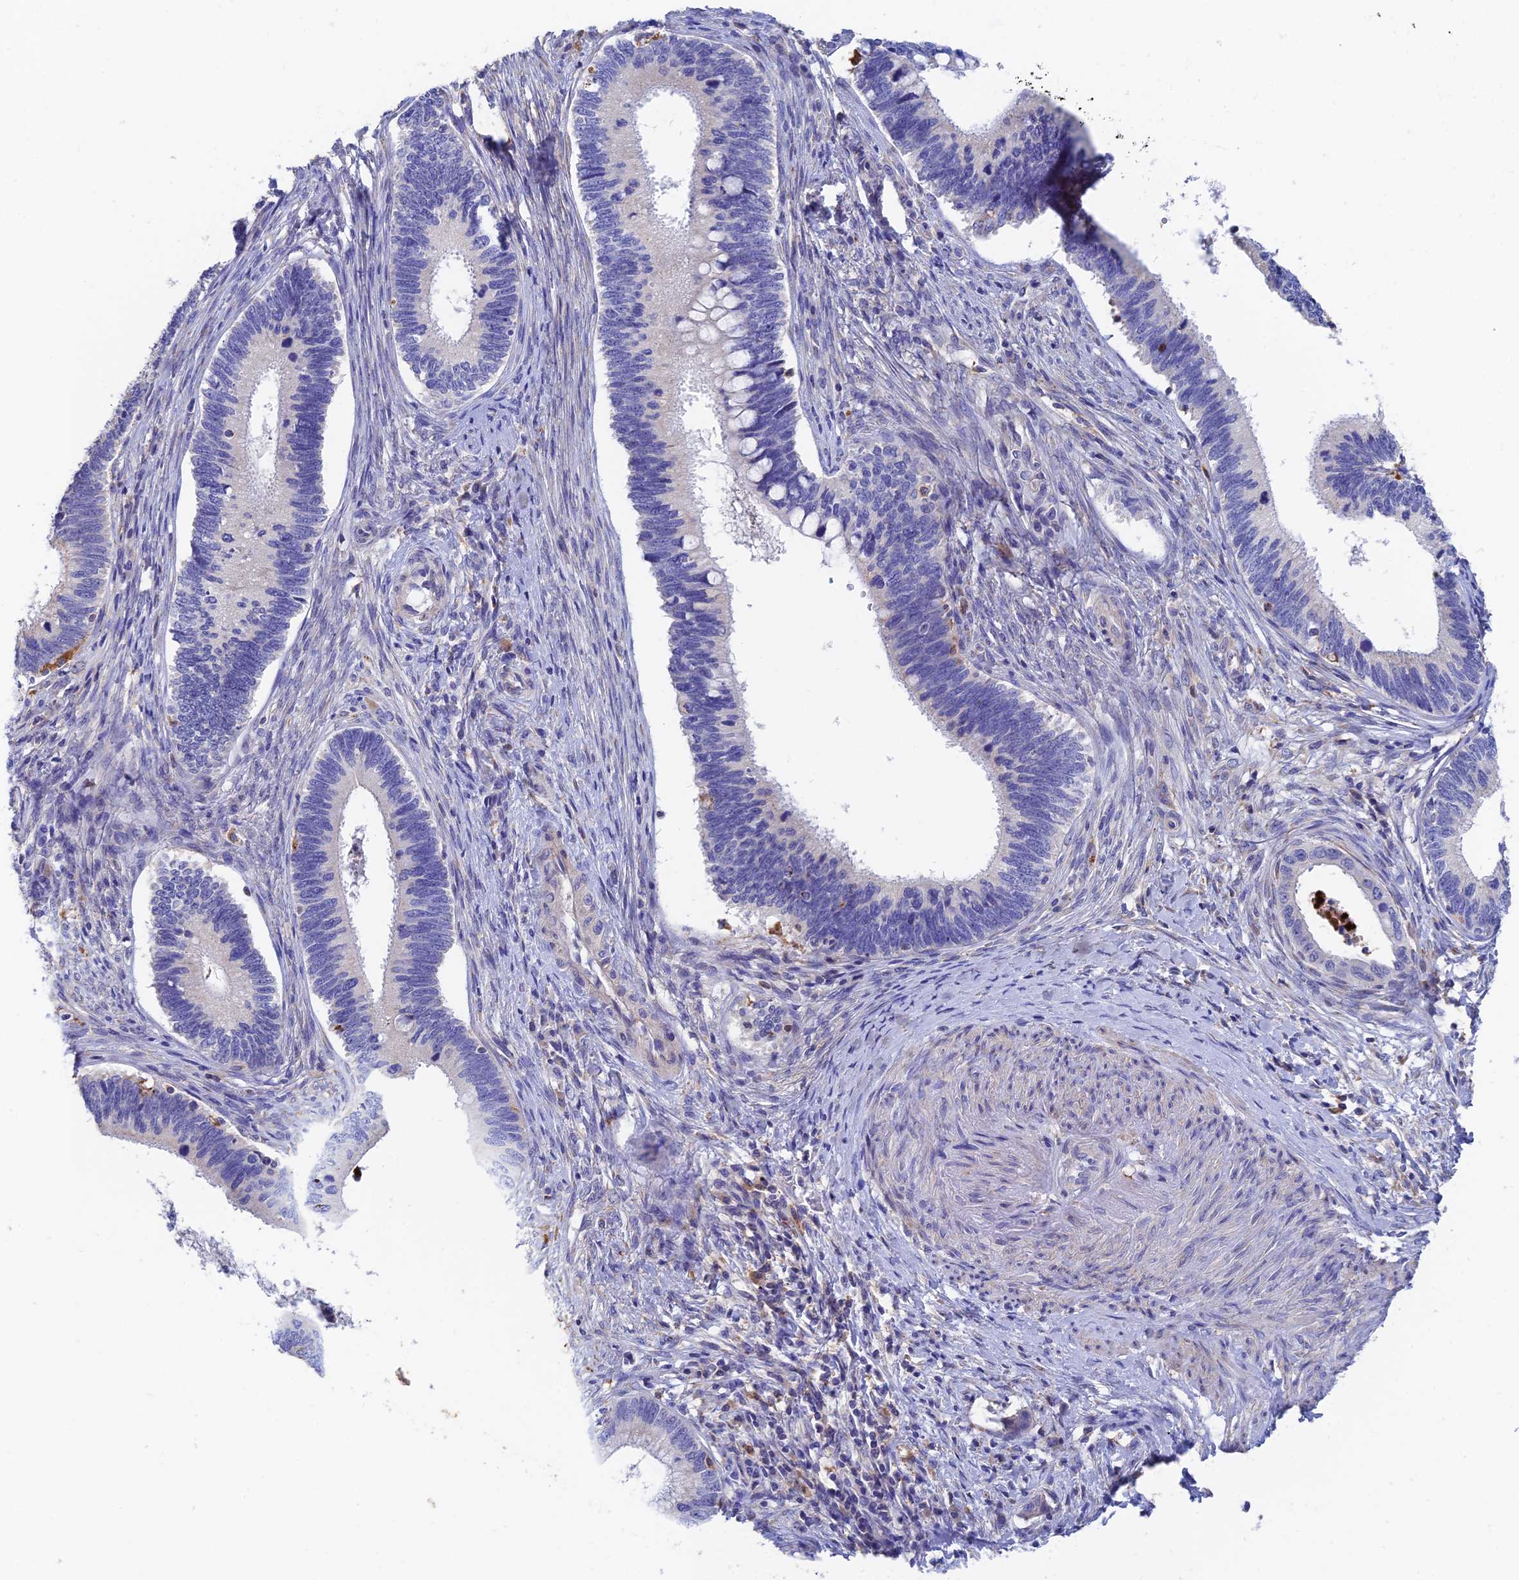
{"staining": {"intensity": "negative", "quantity": "none", "location": "none"}, "tissue": "cervical cancer", "cell_type": "Tumor cells", "image_type": "cancer", "snomed": [{"axis": "morphology", "description": "Adenocarcinoma, NOS"}, {"axis": "topography", "description": "Cervix"}], "caption": "High power microscopy histopathology image of an immunohistochemistry histopathology image of cervical cancer (adenocarcinoma), revealing no significant expression in tumor cells.", "gene": "RPGRIP1L", "patient": {"sex": "female", "age": 42}}